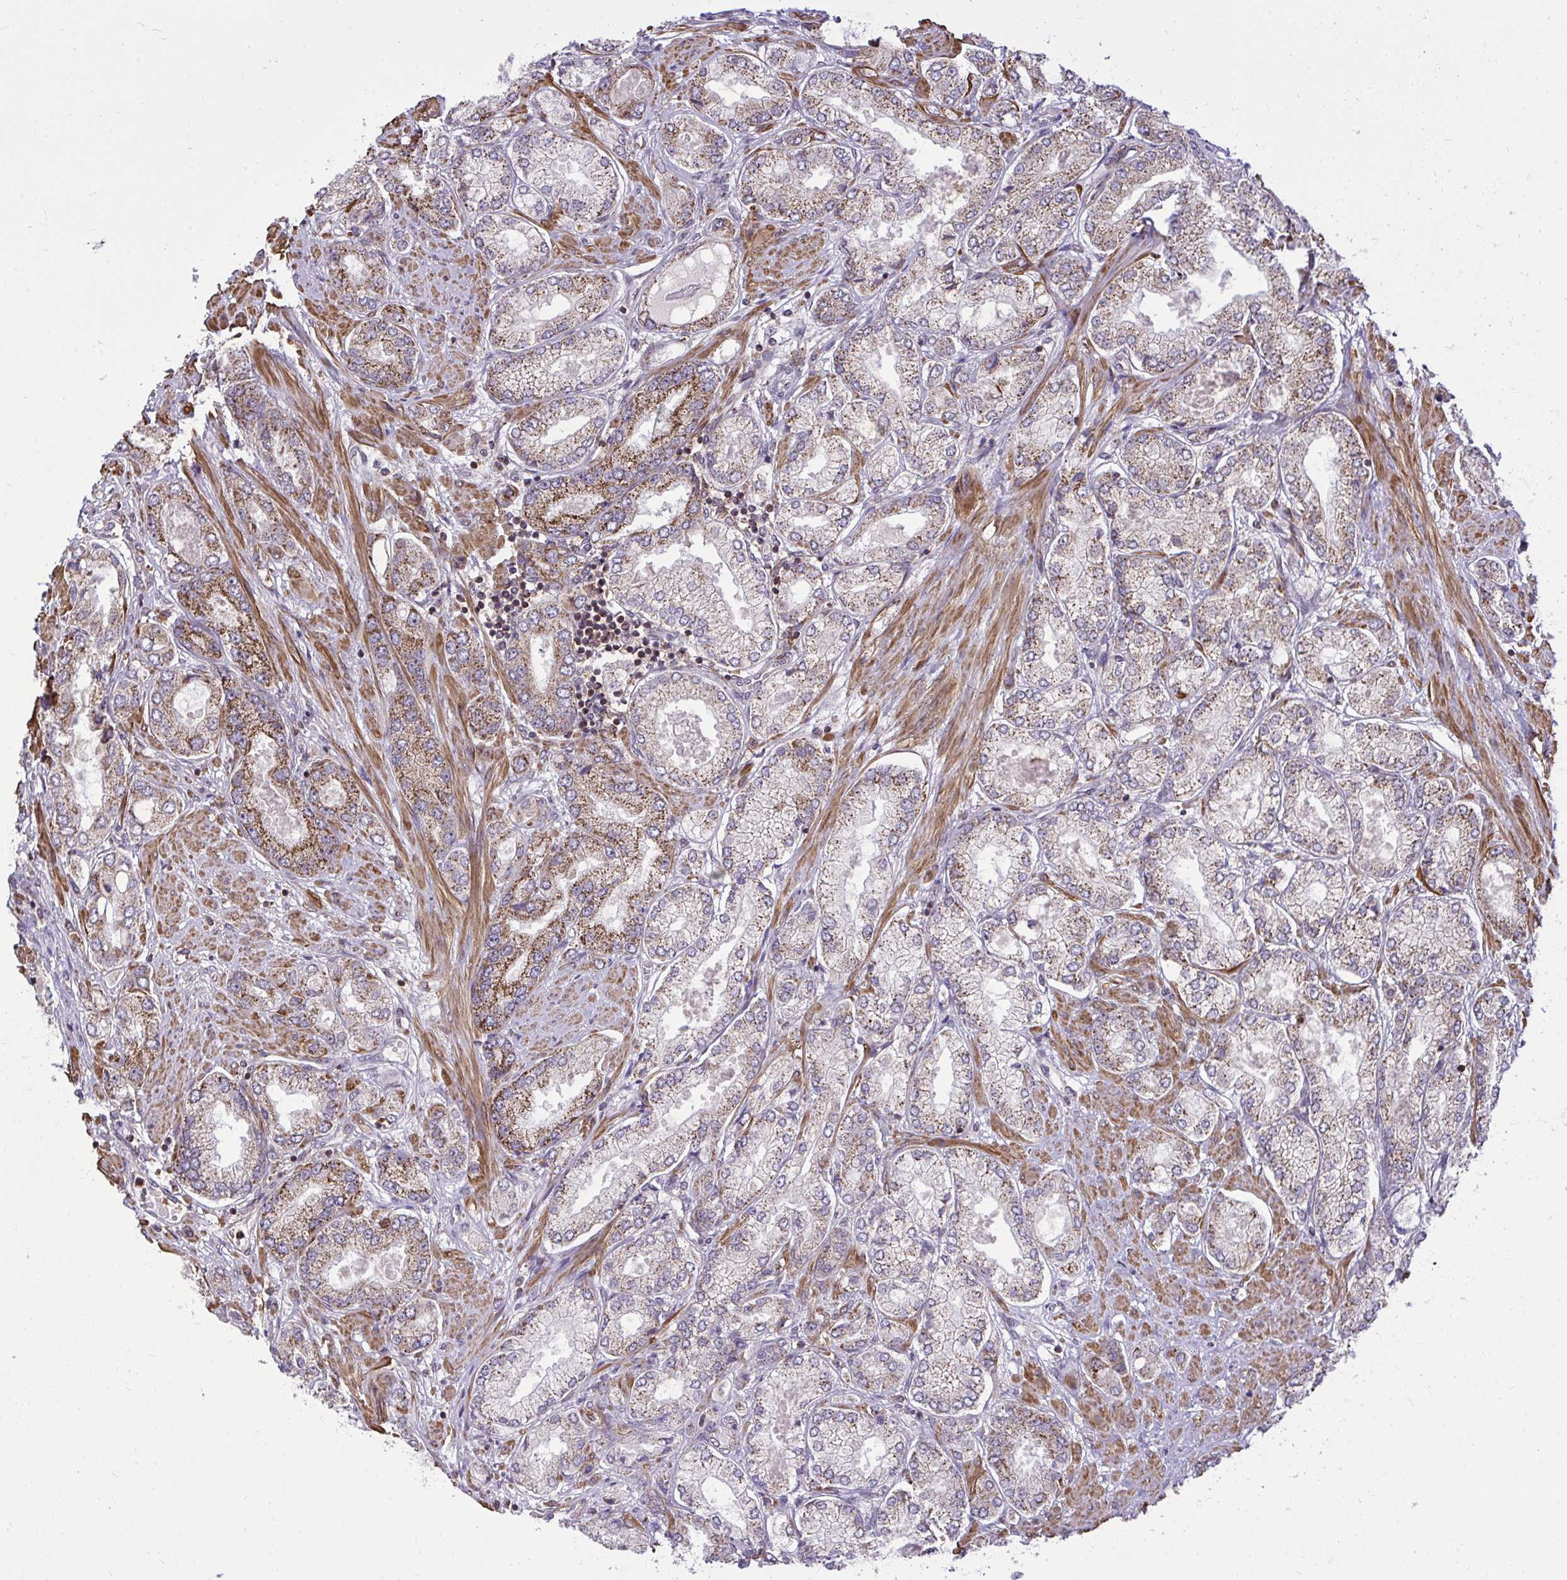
{"staining": {"intensity": "moderate", "quantity": "25%-75%", "location": "cytoplasmic/membranous"}, "tissue": "prostate cancer", "cell_type": "Tumor cells", "image_type": "cancer", "snomed": [{"axis": "morphology", "description": "Adenocarcinoma, High grade"}, {"axis": "topography", "description": "Prostate"}], "caption": "Brown immunohistochemical staining in prostate high-grade adenocarcinoma exhibits moderate cytoplasmic/membranous staining in approximately 25%-75% of tumor cells.", "gene": "SLC7A5", "patient": {"sex": "male", "age": 68}}